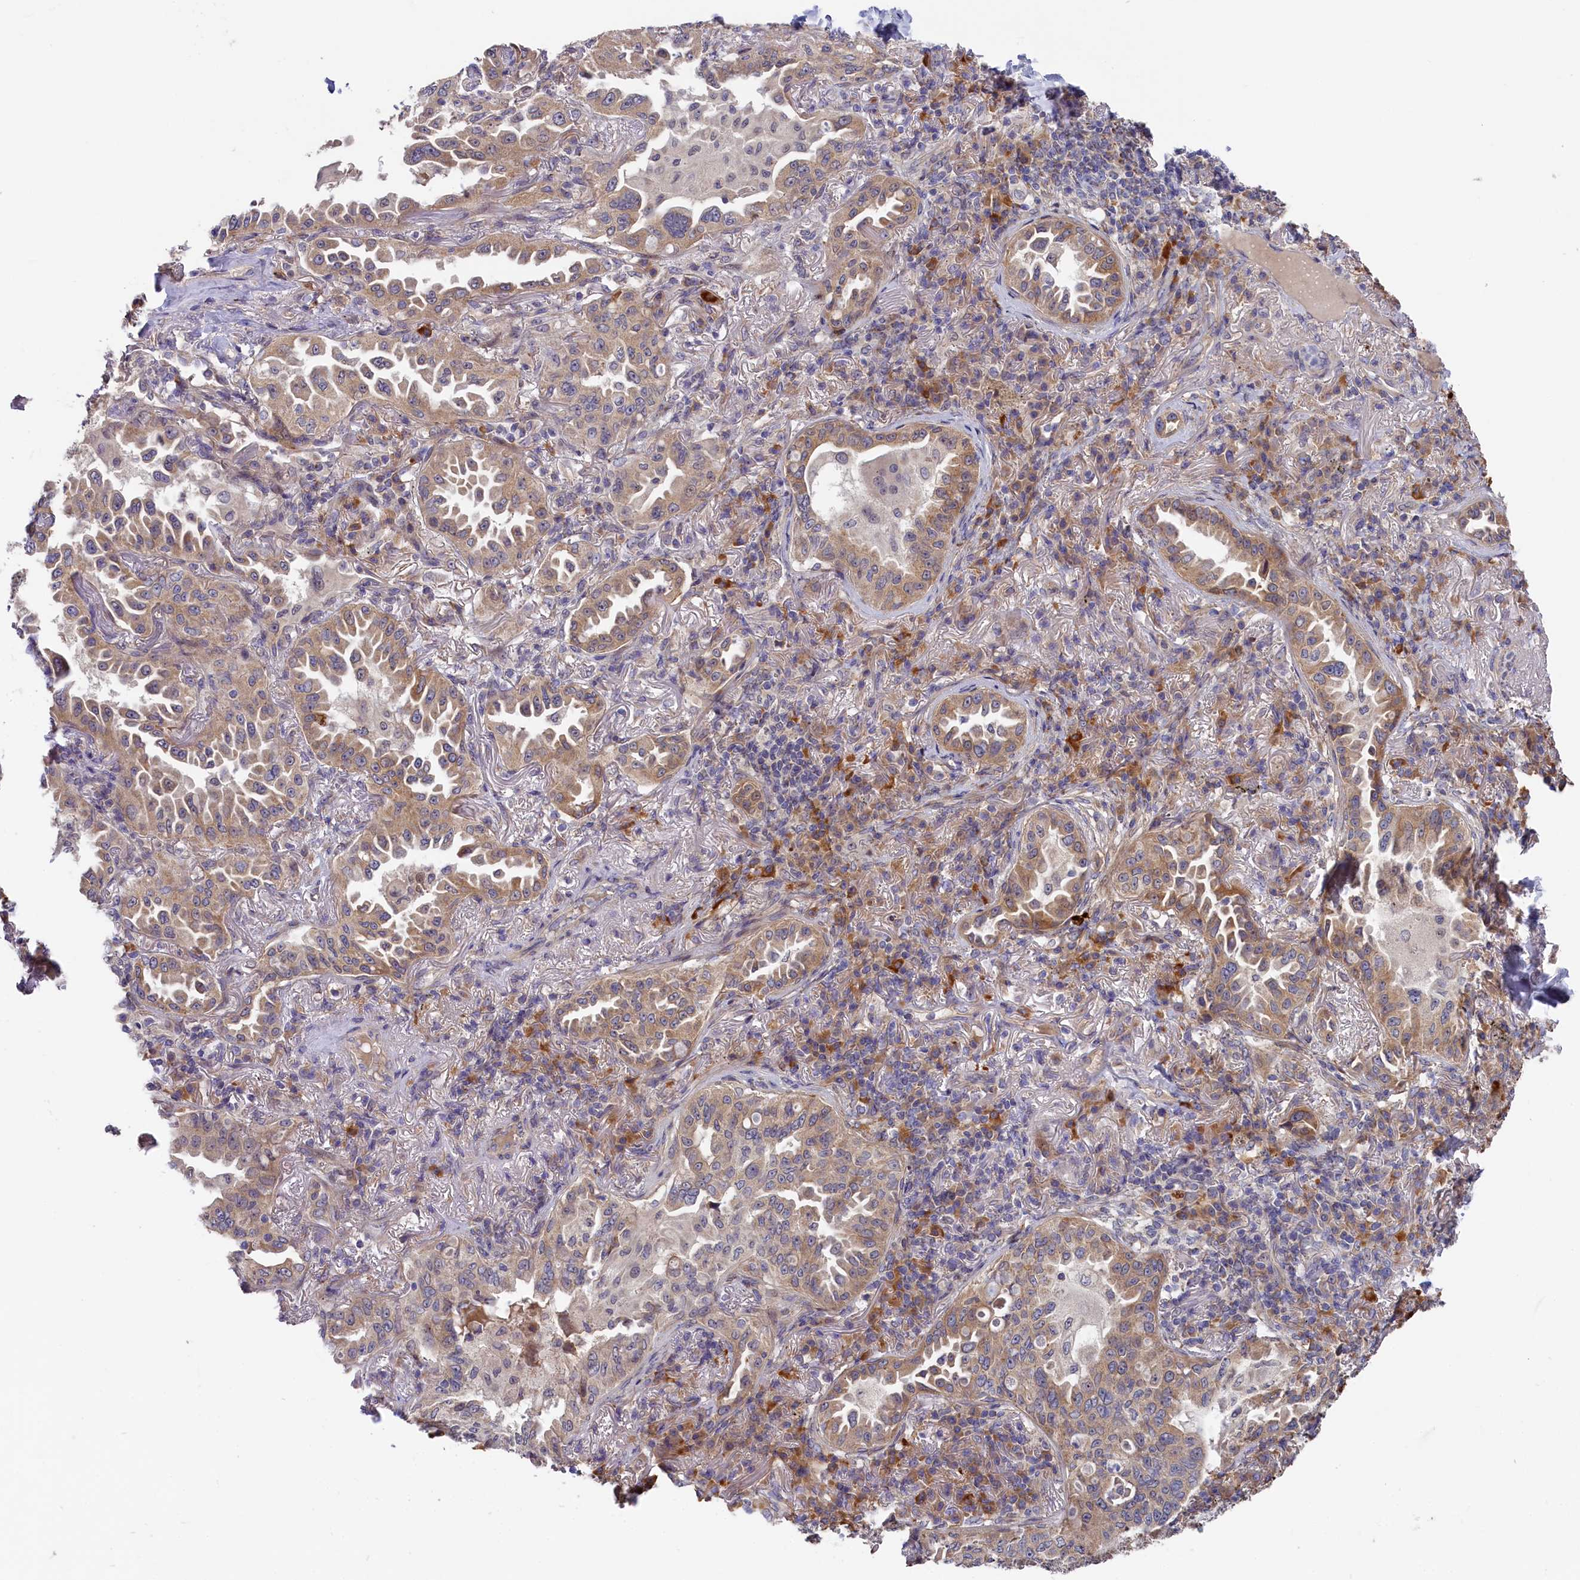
{"staining": {"intensity": "weak", "quantity": "25%-75%", "location": "cytoplasmic/membranous"}, "tissue": "lung cancer", "cell_type": "Tumor cells", "image_type": "cancer", "snomed": [{"axis": "morphology", "description": "Adenocarcinoma, NOS"}, {"axis": "topography", "description": "Lung"}], "caption": "A high-resolution histopathology image shows IHC staining of lung adenocarcinoma, which shows weak cytoplasmic/membranous expression in approximately 25%-75% of tumor cells.", "gene": "CEP44", "patient": {"sex": "female", "age": 69}}